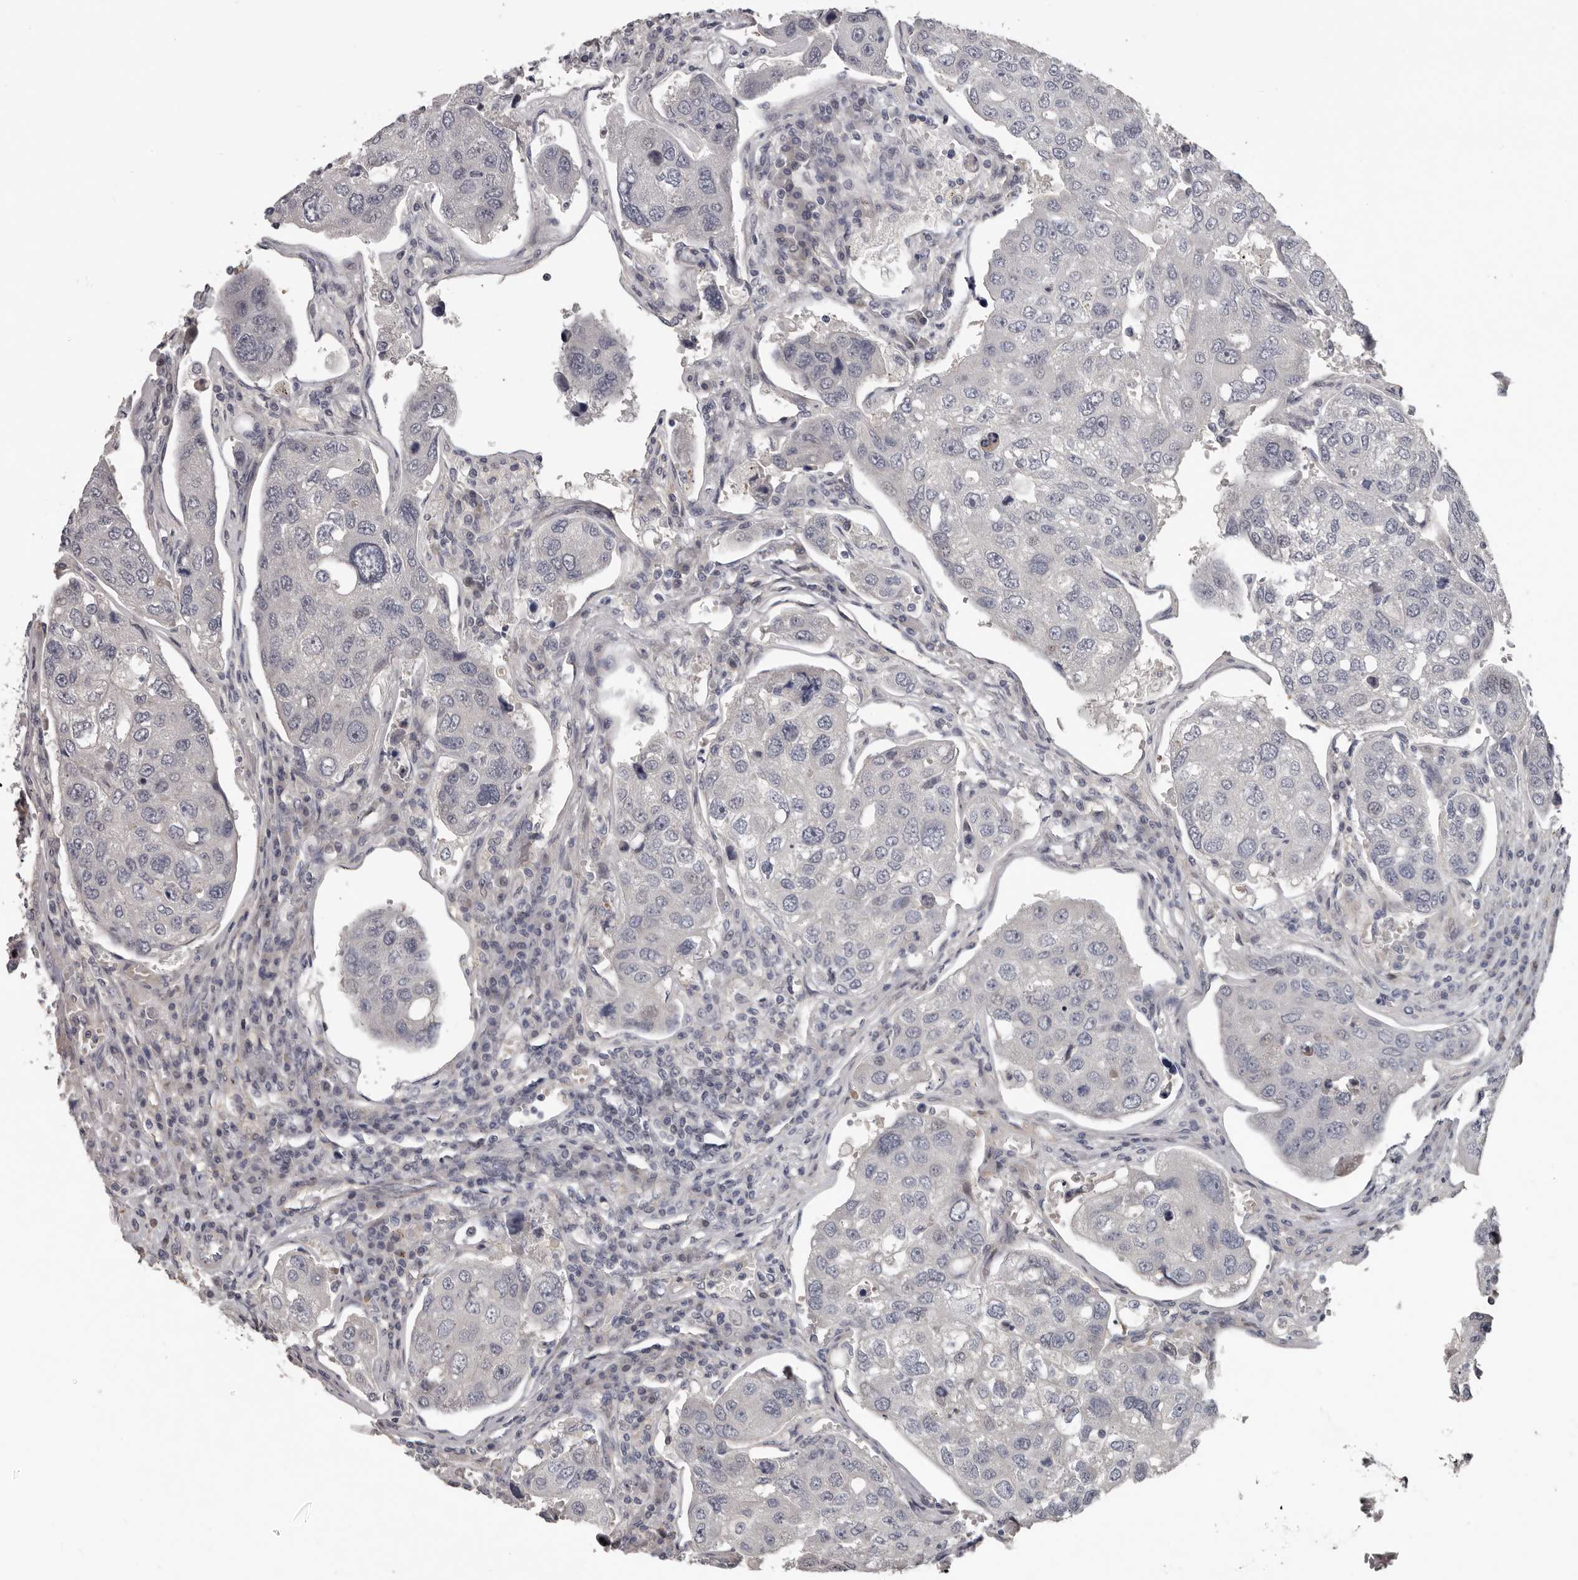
{"staining": {"intensity": "negative", "quantity": "none", "location": "none"}, "tissue": "urothelial cancer", "cell_type": "Tumor cells", "image_type": "cancer", "snomed": [{"axis": "morphology", "description": "Urothelial carcinoma, High grade"}, {"axis": "topography", "description": "Lymph node"}, {"axis": "topography", "description": "Urinary bladder"}], "caption": "Tumor cells are negative for protein expression in human urothelial cancer.", "gene": "RNF217", "patient": {"sex": "male", "age": 51}}